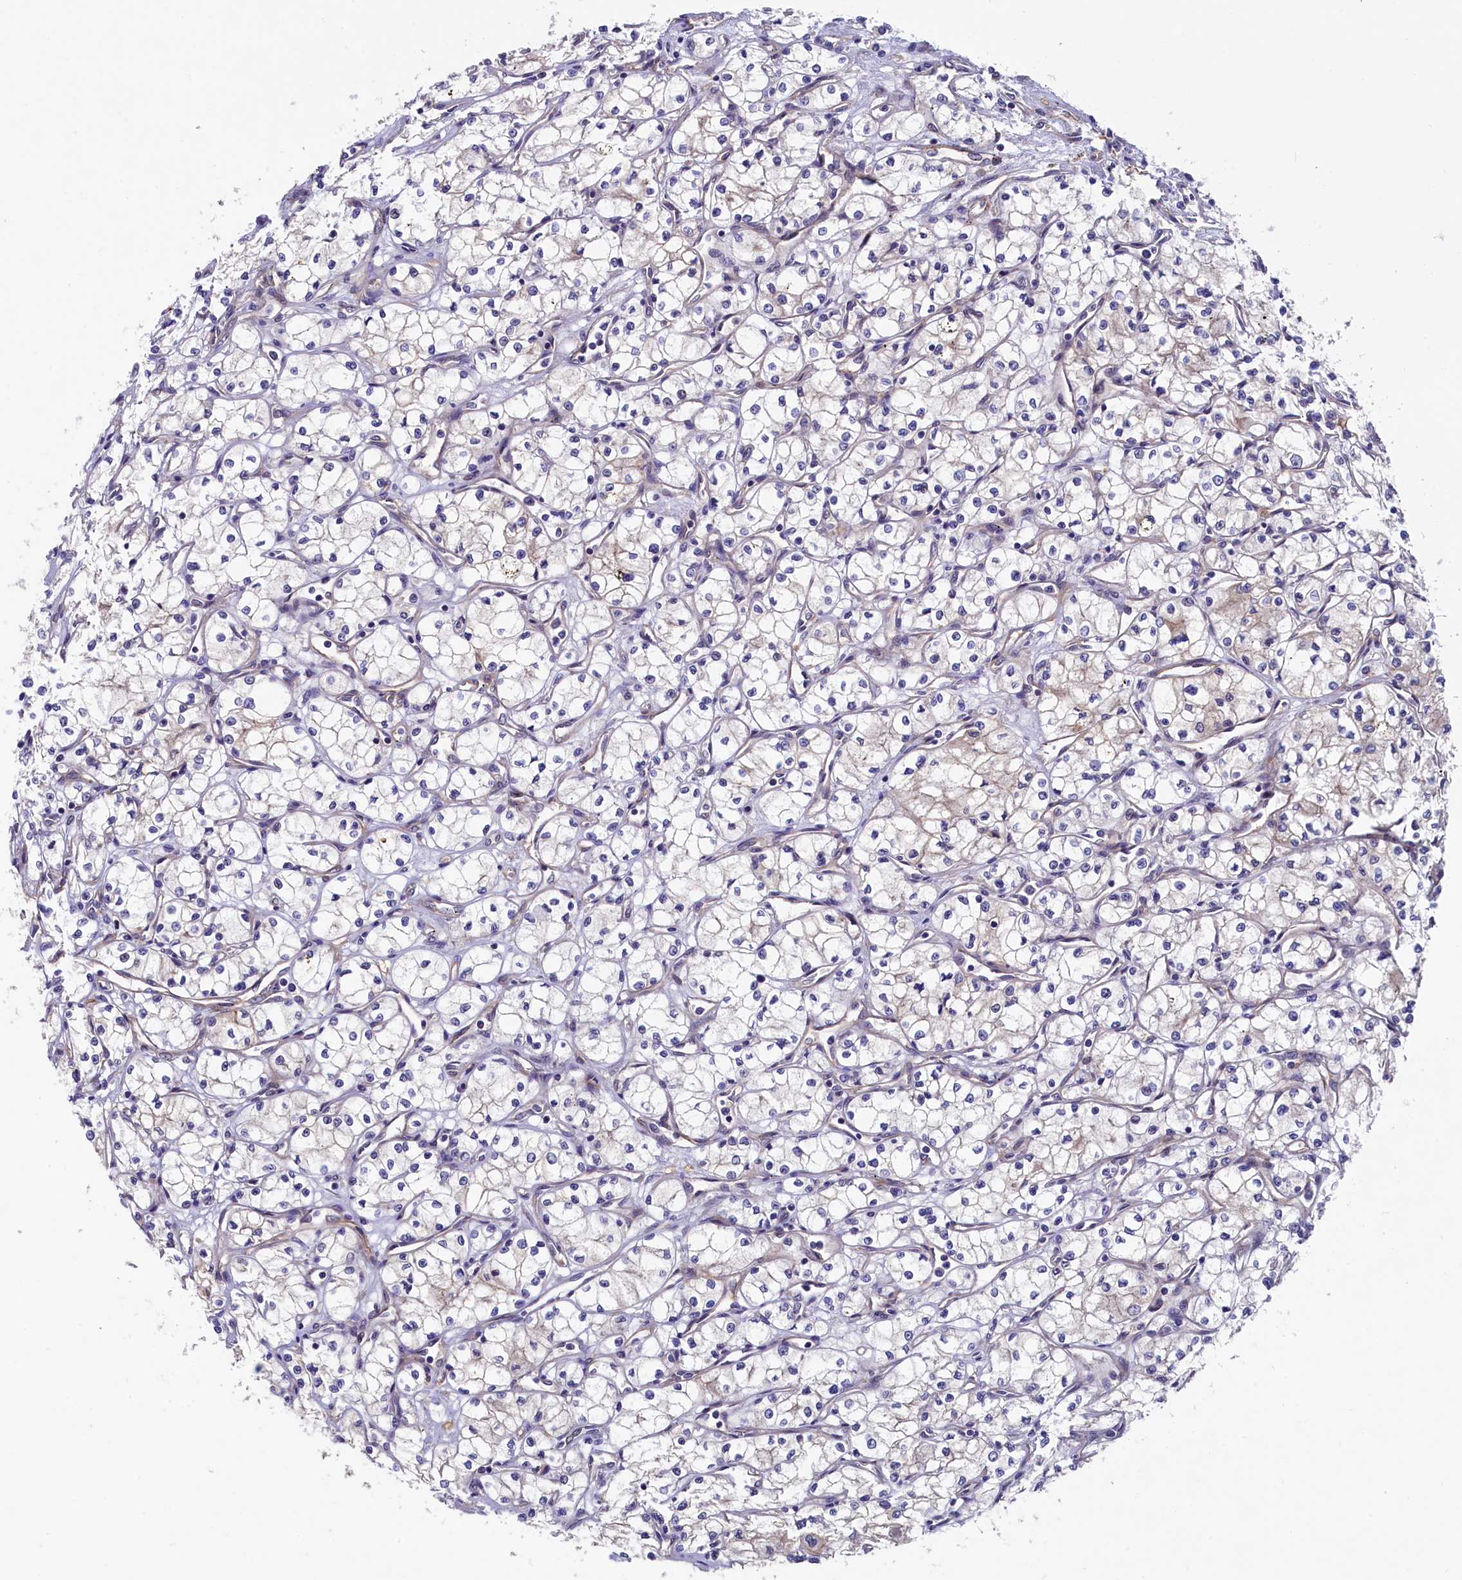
{"staining": {"intensity": "negative", "quantity": "none", "location": "none"}, "tissue": "renal cancer", "cell_type": "Tumor cells", "image_type": "cancer", "snomed": [{"axis": "morphology", "description": "Adenocarcinoma, NOS"}, {"axis": "topography", "description": "Kidney"}], "caption": "An image of human renal cancer is negative for staining in tumor cells.", "gene": "ARL14EP", "patient": {"sex": "male", "age": 59}}